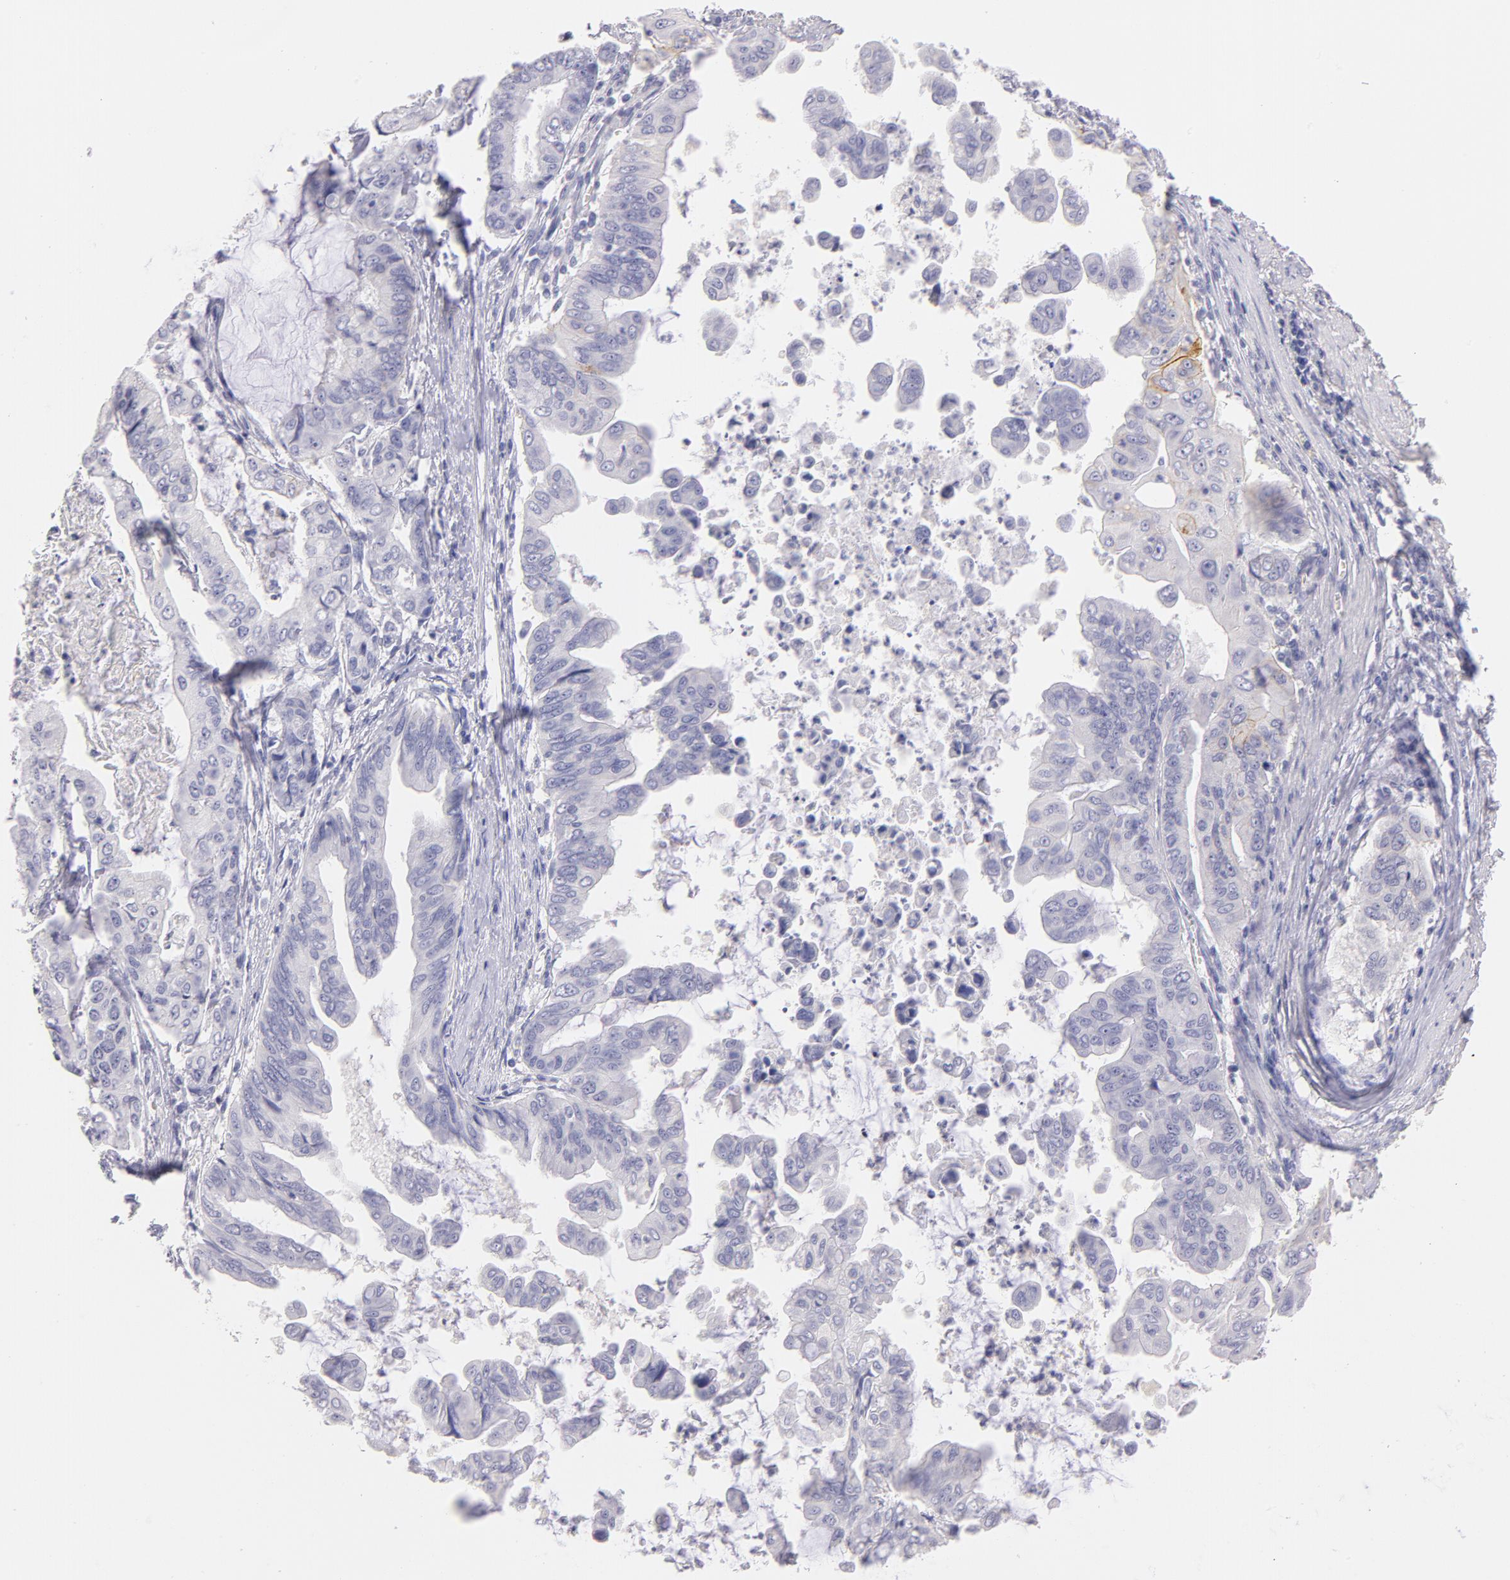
{"staining": {"intensity": "moderate", "quantity": "<25%", "location": "cytoplasmic/membranous"}, "tissue": "stomach cancer", "cell_type": "Tumor cells", "image_type": "cancer", "snomed": [{"axis": "morphology", "description": "Adenocarcinoma, NOS"}, {"axis": "topography", "description": "Stomach, upper"}], "caption": "Immunohistochemical staining of human stomach cancer (adenocarcinoma) displays low levels of moderate cytoplasmic/membranous staining in about <25% of tumor cells.", "gene": "CD44", "patient": {"sex": "male", "age": 80}}